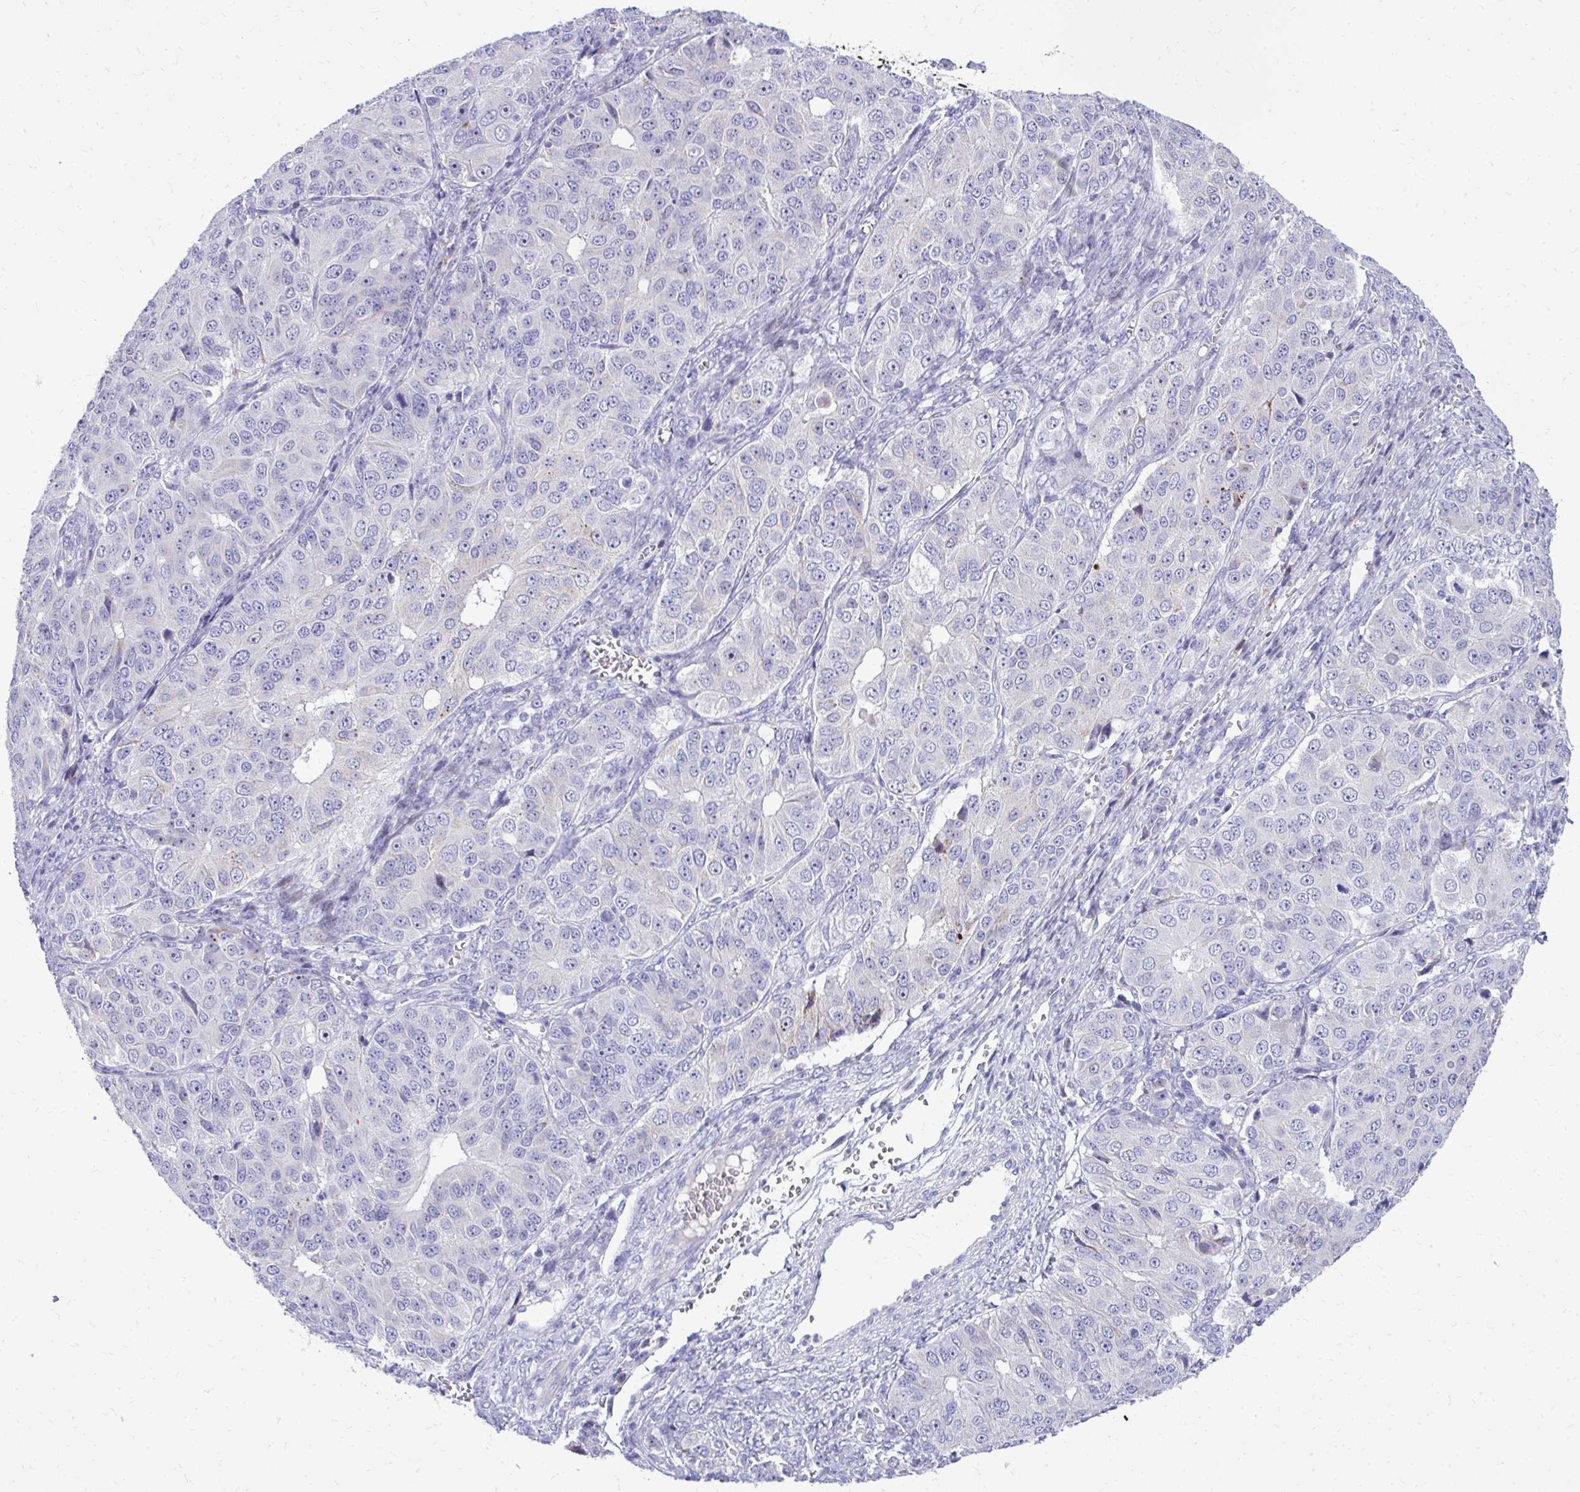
{"staining": {"intensity": "negative", "quantity": "none", "location": "none"}, "tissue": "ovarian cancer", "cell_type": "Tumor cells", "image_type": "cancer", "snomed": [{"axis": "morphology", "description": "Carcinoma, endometroid"}, {"axis": "topography", "description": "Ovary"}], "caption": "The image exhibits no staining of tumor cells in ovarian endometroid carcinoma.", "gene": "BCL6B", "patient": {"sex": "female", "age": 51}}